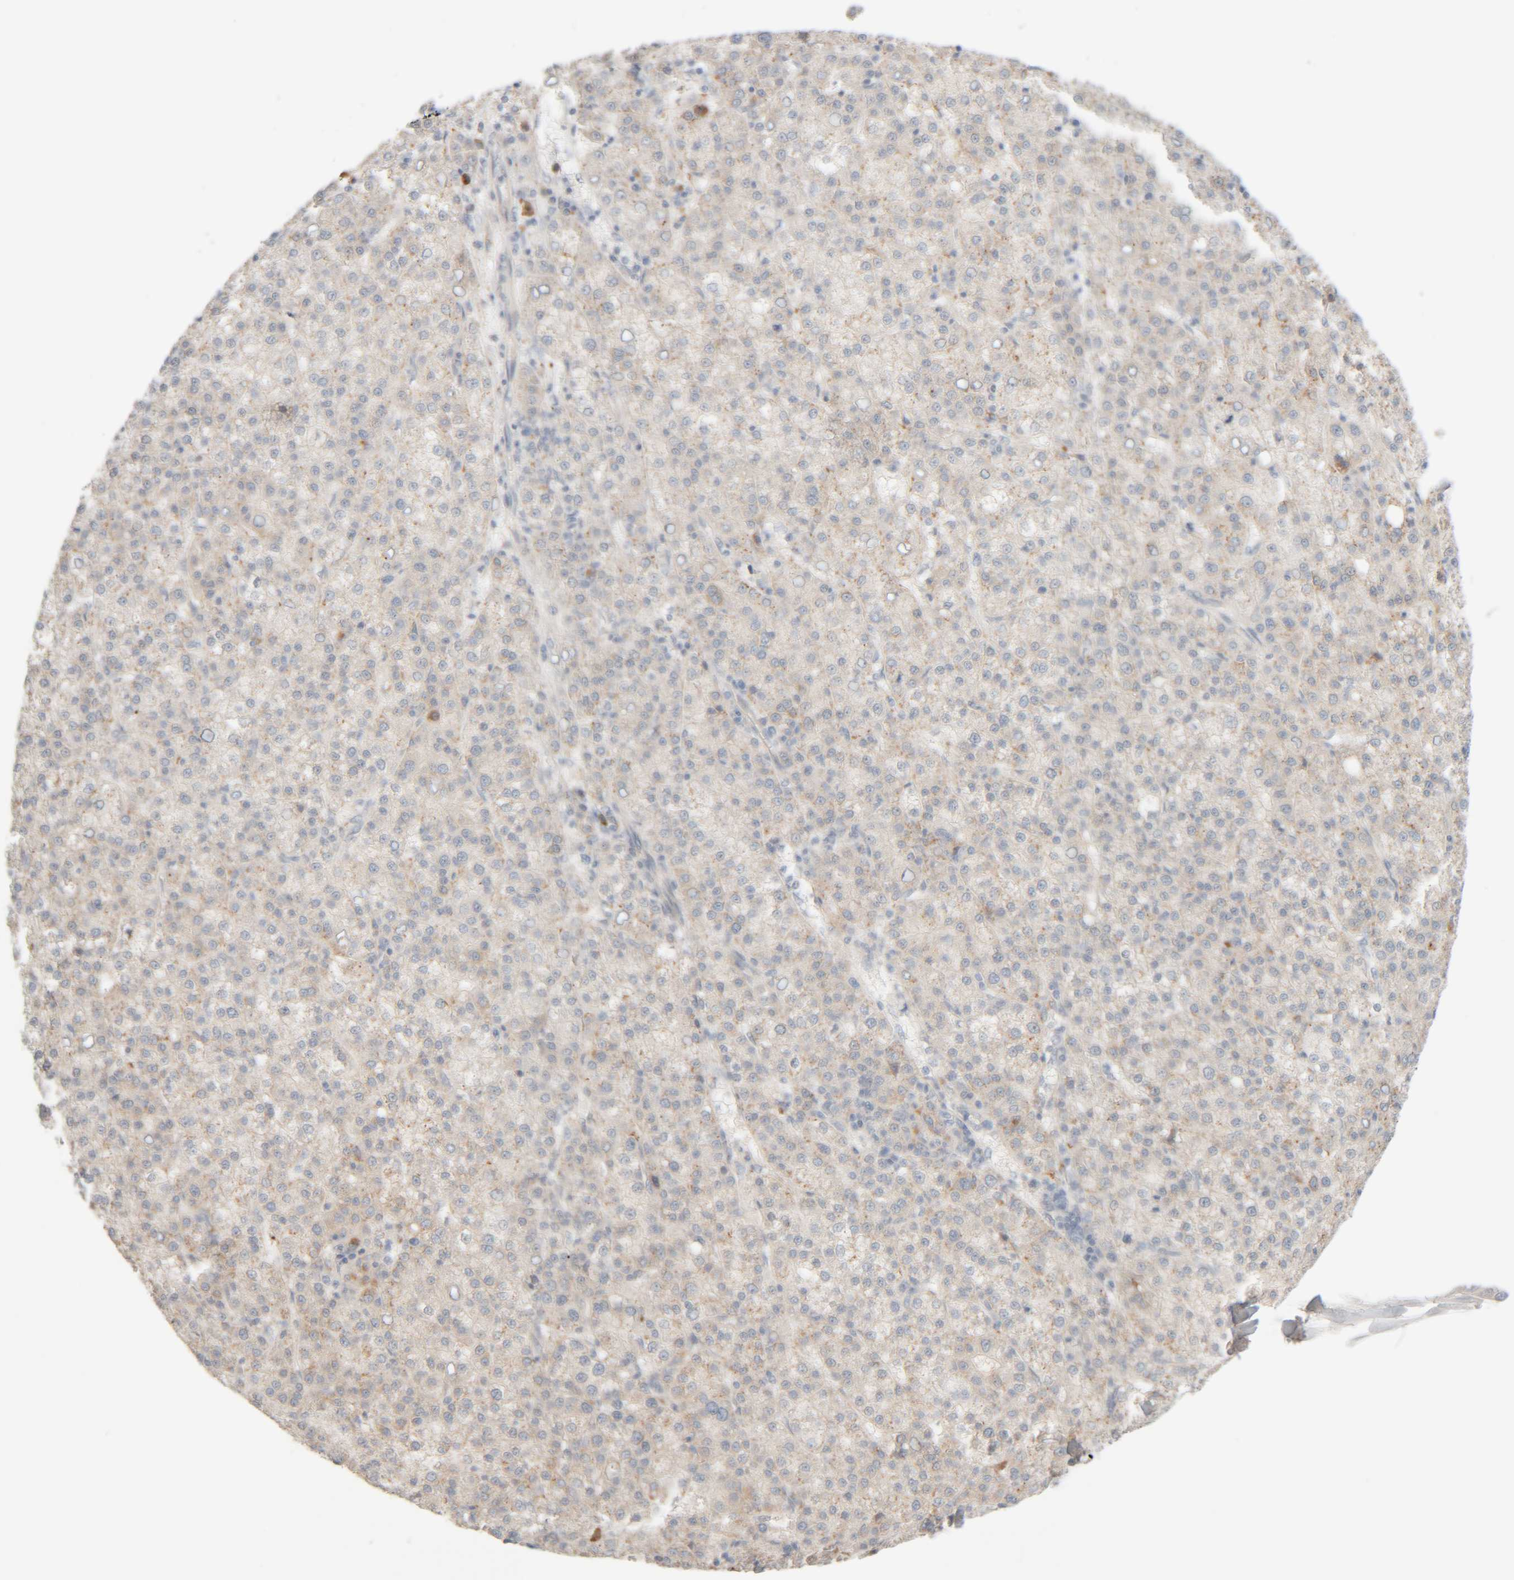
{"staining": {"intensity": "negative", "quantity": "none", "location": "none"}, "tissue": "liver cancer", "cell_type": "Tumor cells", "image_type": "cancer", "snomed": [{"axis": "morphology", "description": "Carcinoma, Hepatocellular, NOS"}, {"axis": "topography", "description": "Liver"}], "caption": "Immunohistochemistry (IHC) of human hepatocellular carcinoma (liver) exhibits no staining in tumor cells. (DAB immunohistochemistry (IHC), high magnification).", "gene": "CHKA", "patient": {"sex": "female", "age": 58}}